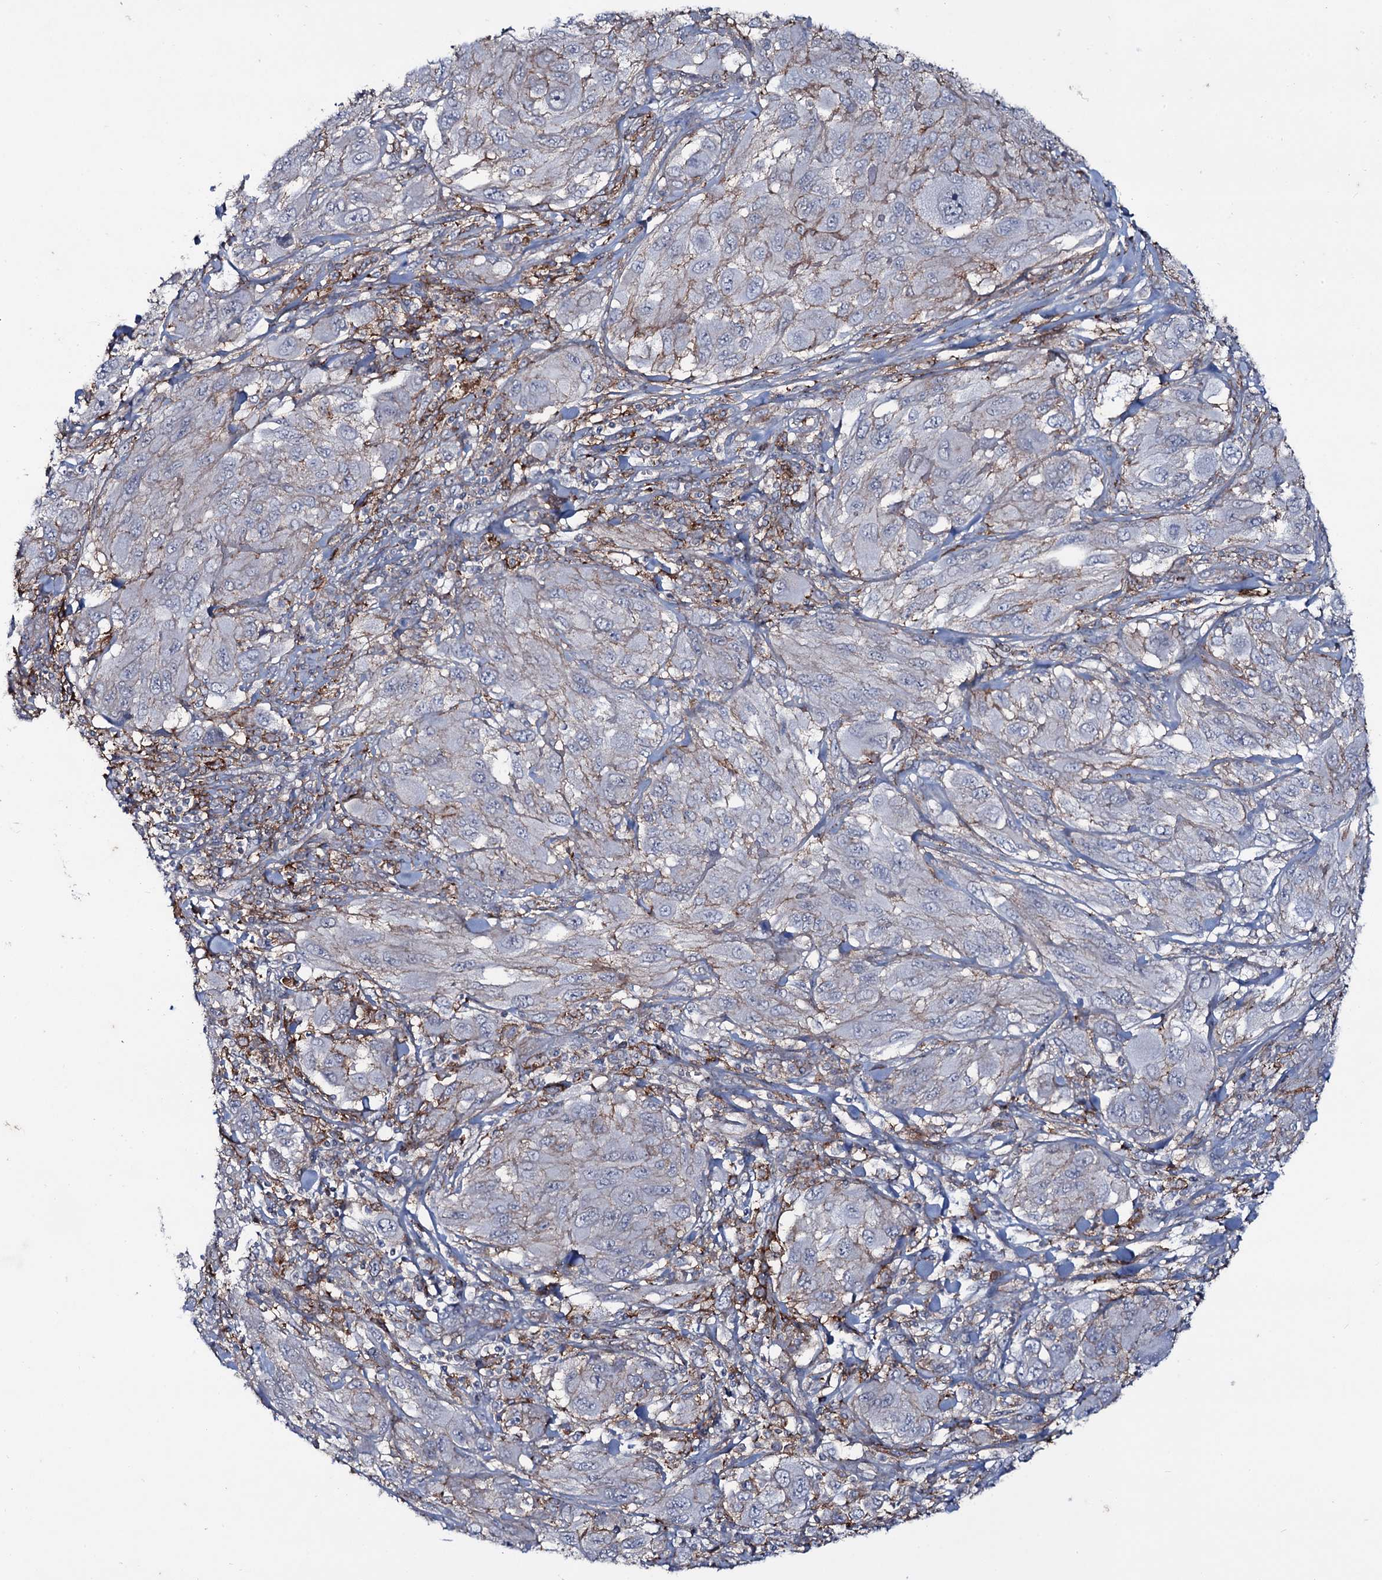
{"staining": {"intensity": "negative", "quantity": "none", "location": "none"}, "tissue": "melanoma", "cell_type": "Tumor cells", "image_type": "cancer", "snomed": [{"axis": "morphology", "description": "Malignant melanoma, NOS"}, {"axis": "topography", "description": "Skin"}], "caption": "Tumor cells are negative for brown protein staining in malignant melanoma. The staining is performed using DAB brown chromogen with nuclei counter-stained in using hematoxylin.", "gene": "SNAP23", "patient": {"sex": "female", "age": 91}}